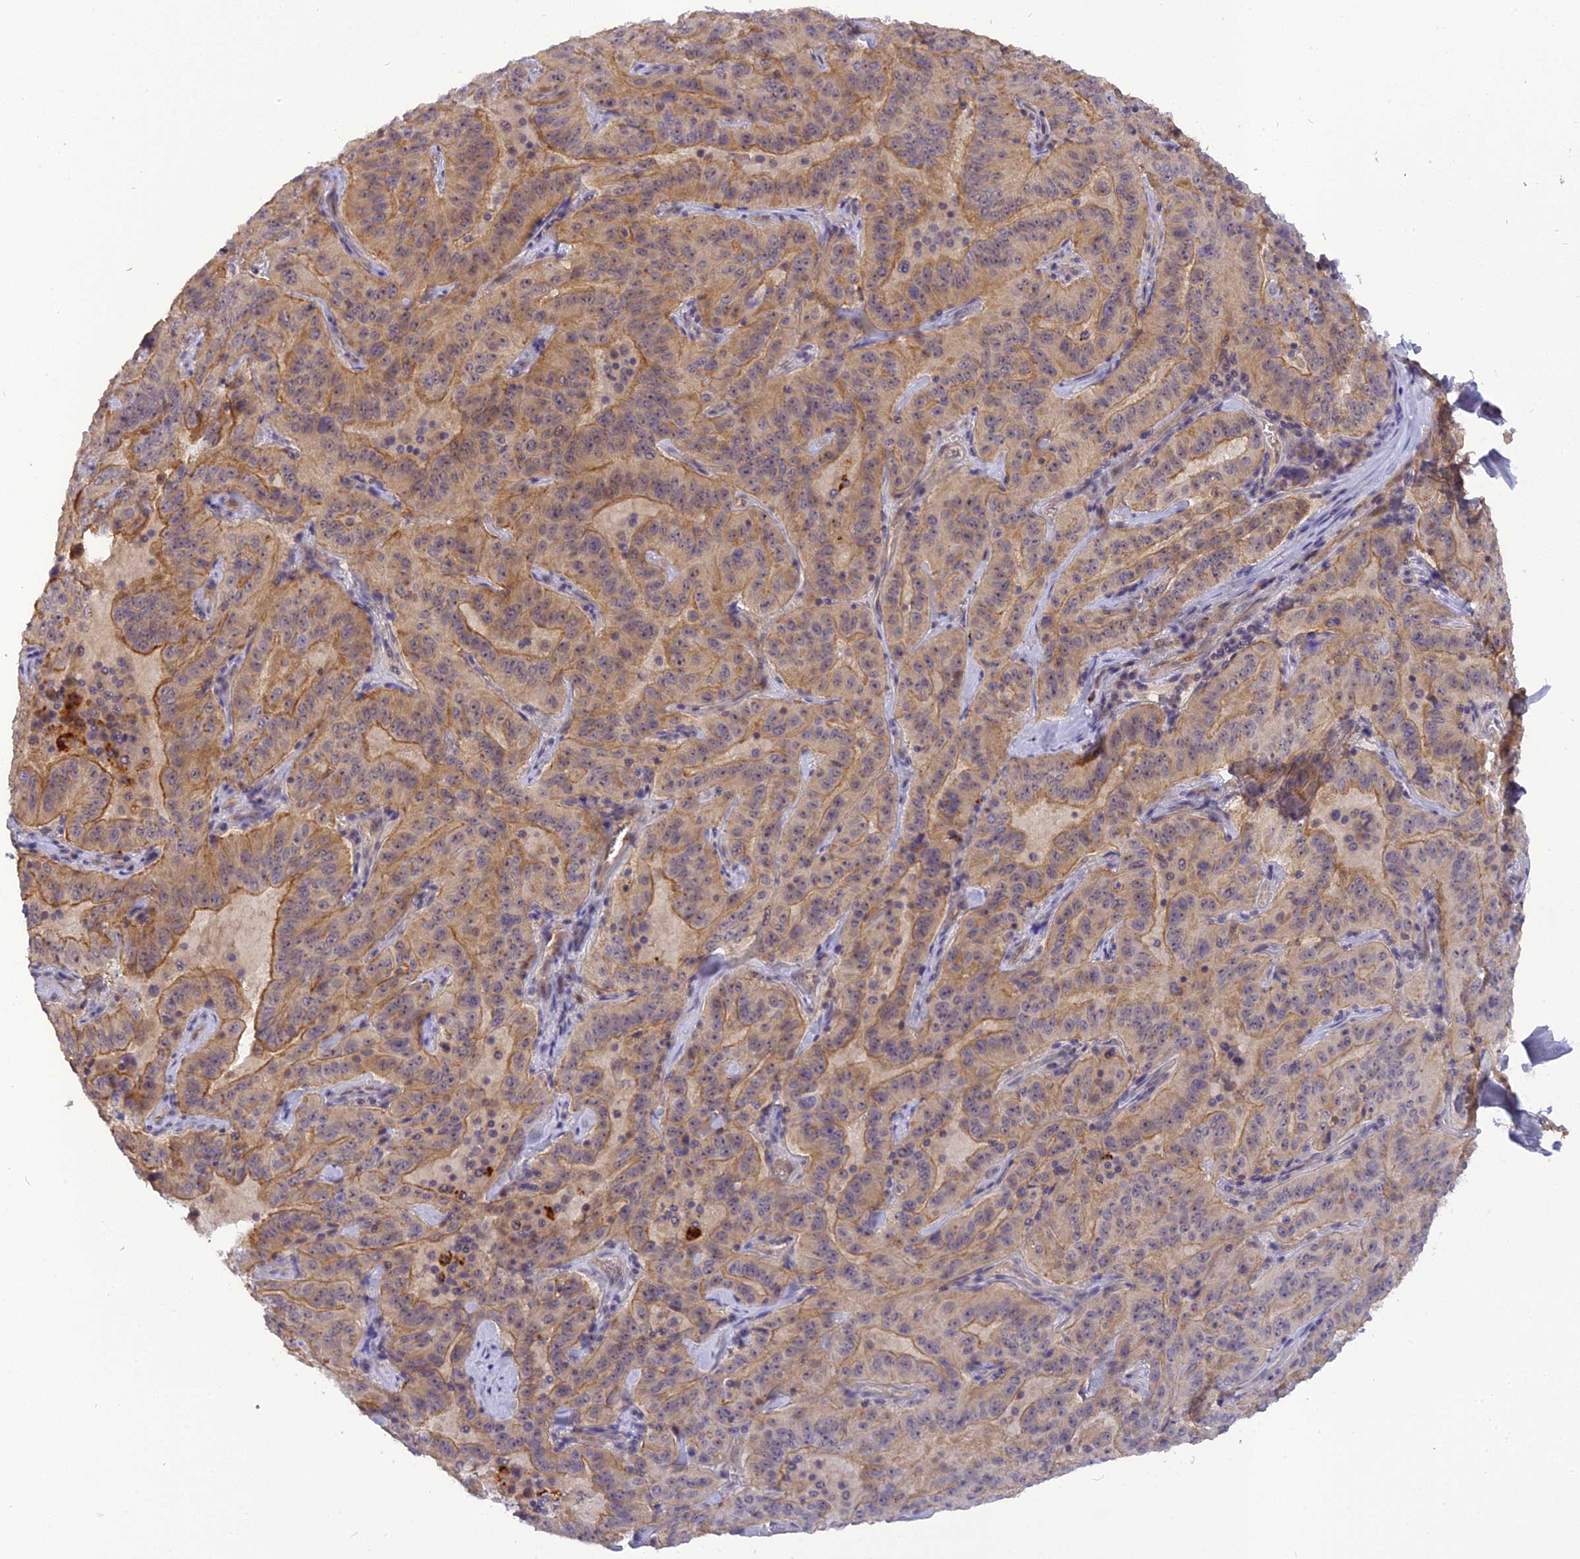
{"staining": {"intensity": "moderate", "quantity": "25%-75%", "location": "cytoplasmic/membranous"}, "tissue": "pancreatic cancer", "cell_type": "Tumor cells", "image_type": "cancer", "snomed": [{"axis": "morphology", "description": "Adenocarcinoma, NOS"}, {"axis": "topography", "description": "Pancreas"}], "caption": "Human pancreatic adenocarcinoma stained for a protein (brown) exhibits moderate cytoplasmic/membranous positive positivity in approximately 25%-75% of tumor cells.", "gene": "FNIP2", "patient": {"sex": "male", "age": 63}}